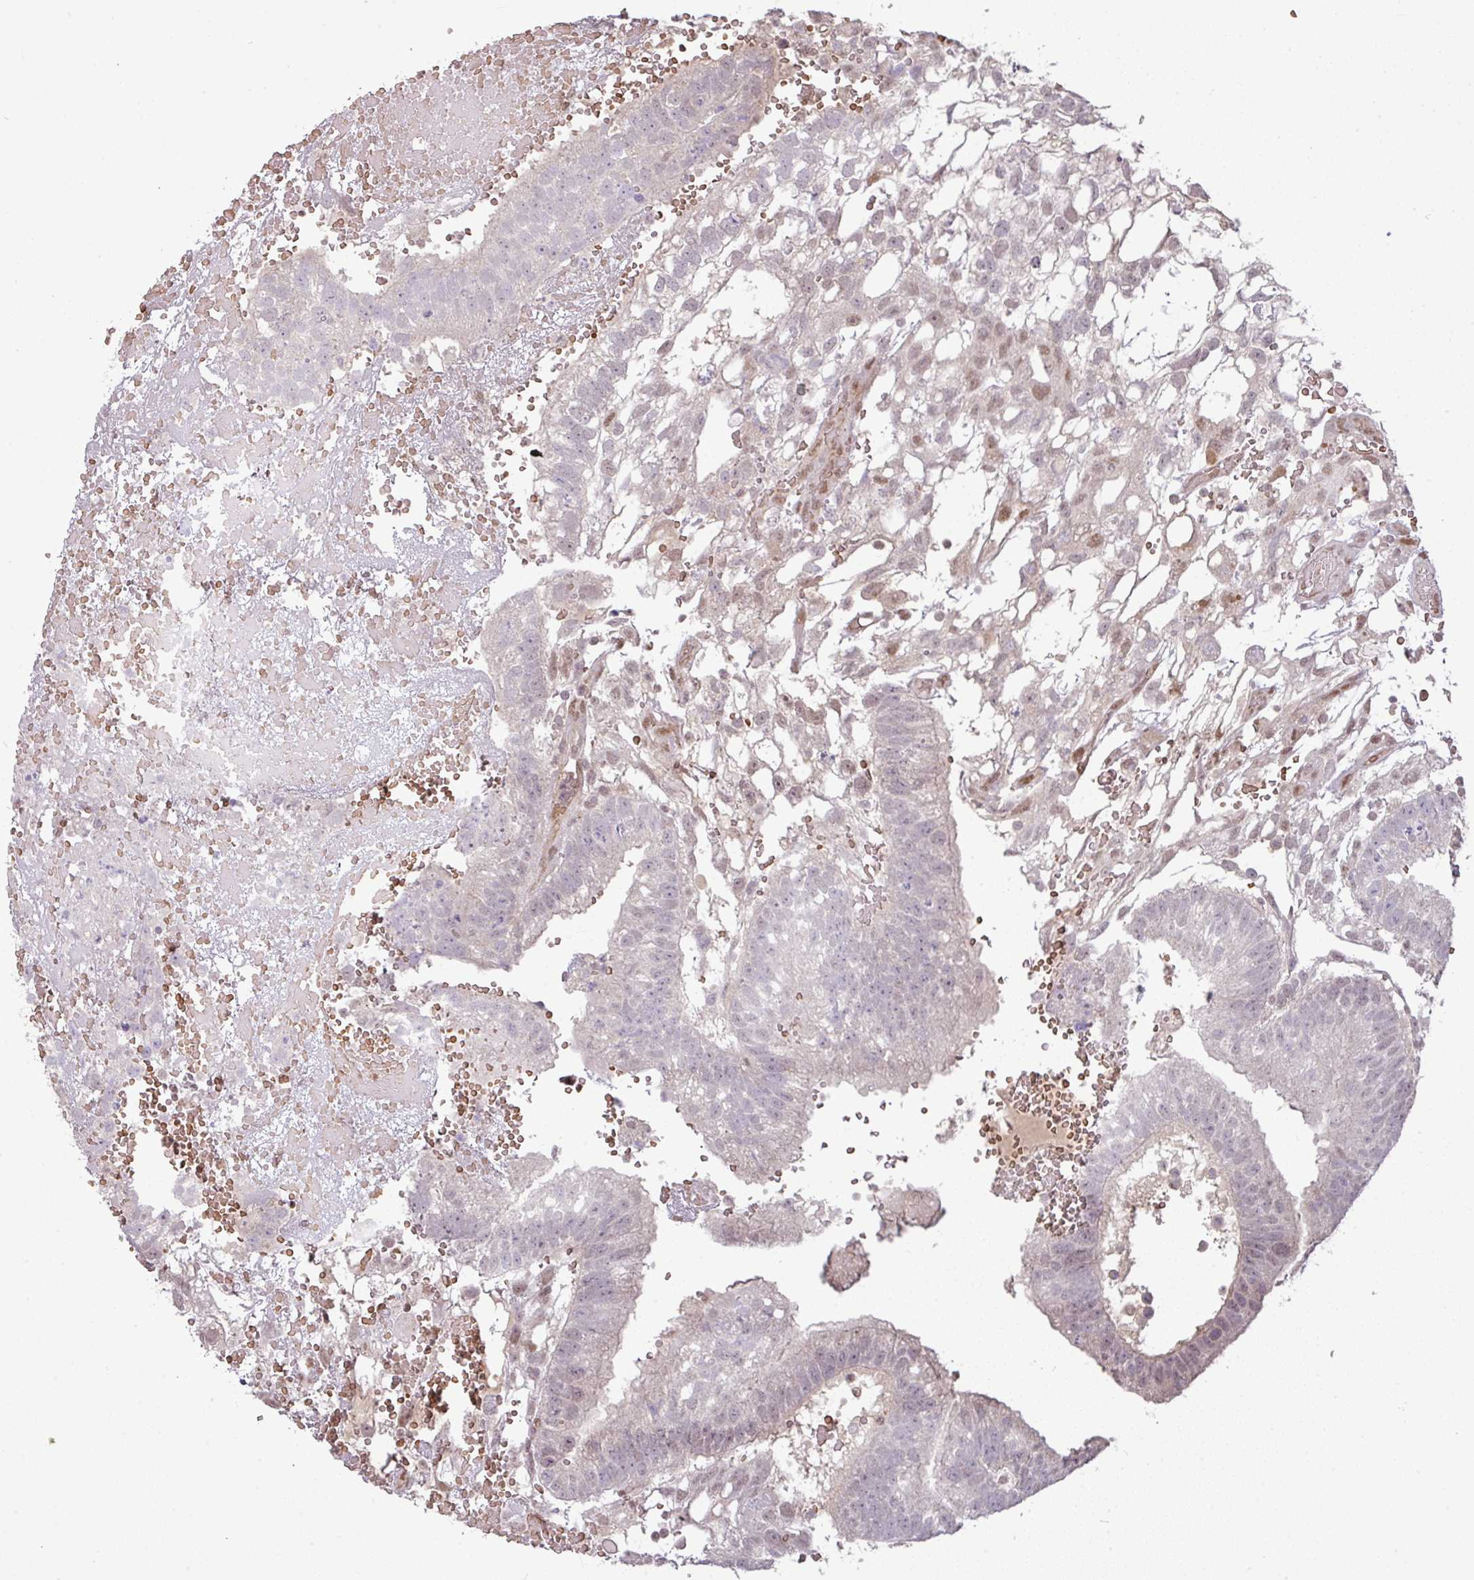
{"staining": {"intensity": "negative", "quantity": "none", "location": "none"}, "tissue": "testis cancer", "cell_type": "Tumor cells", "image_type": "cancer", "snomed": [{"axis": "morphology", "description": "Normal tissue, NOS"}, {"axis": "morphology", "description": "Carcinoma, Embryonal, NOS"}, {"axis": "topography", "description": "Testis"}], "caption": "Tumor cells show no significant protein staining in testis cancer.", "gene": "CIC", "patient": {"sex": "male", "age": 32}}